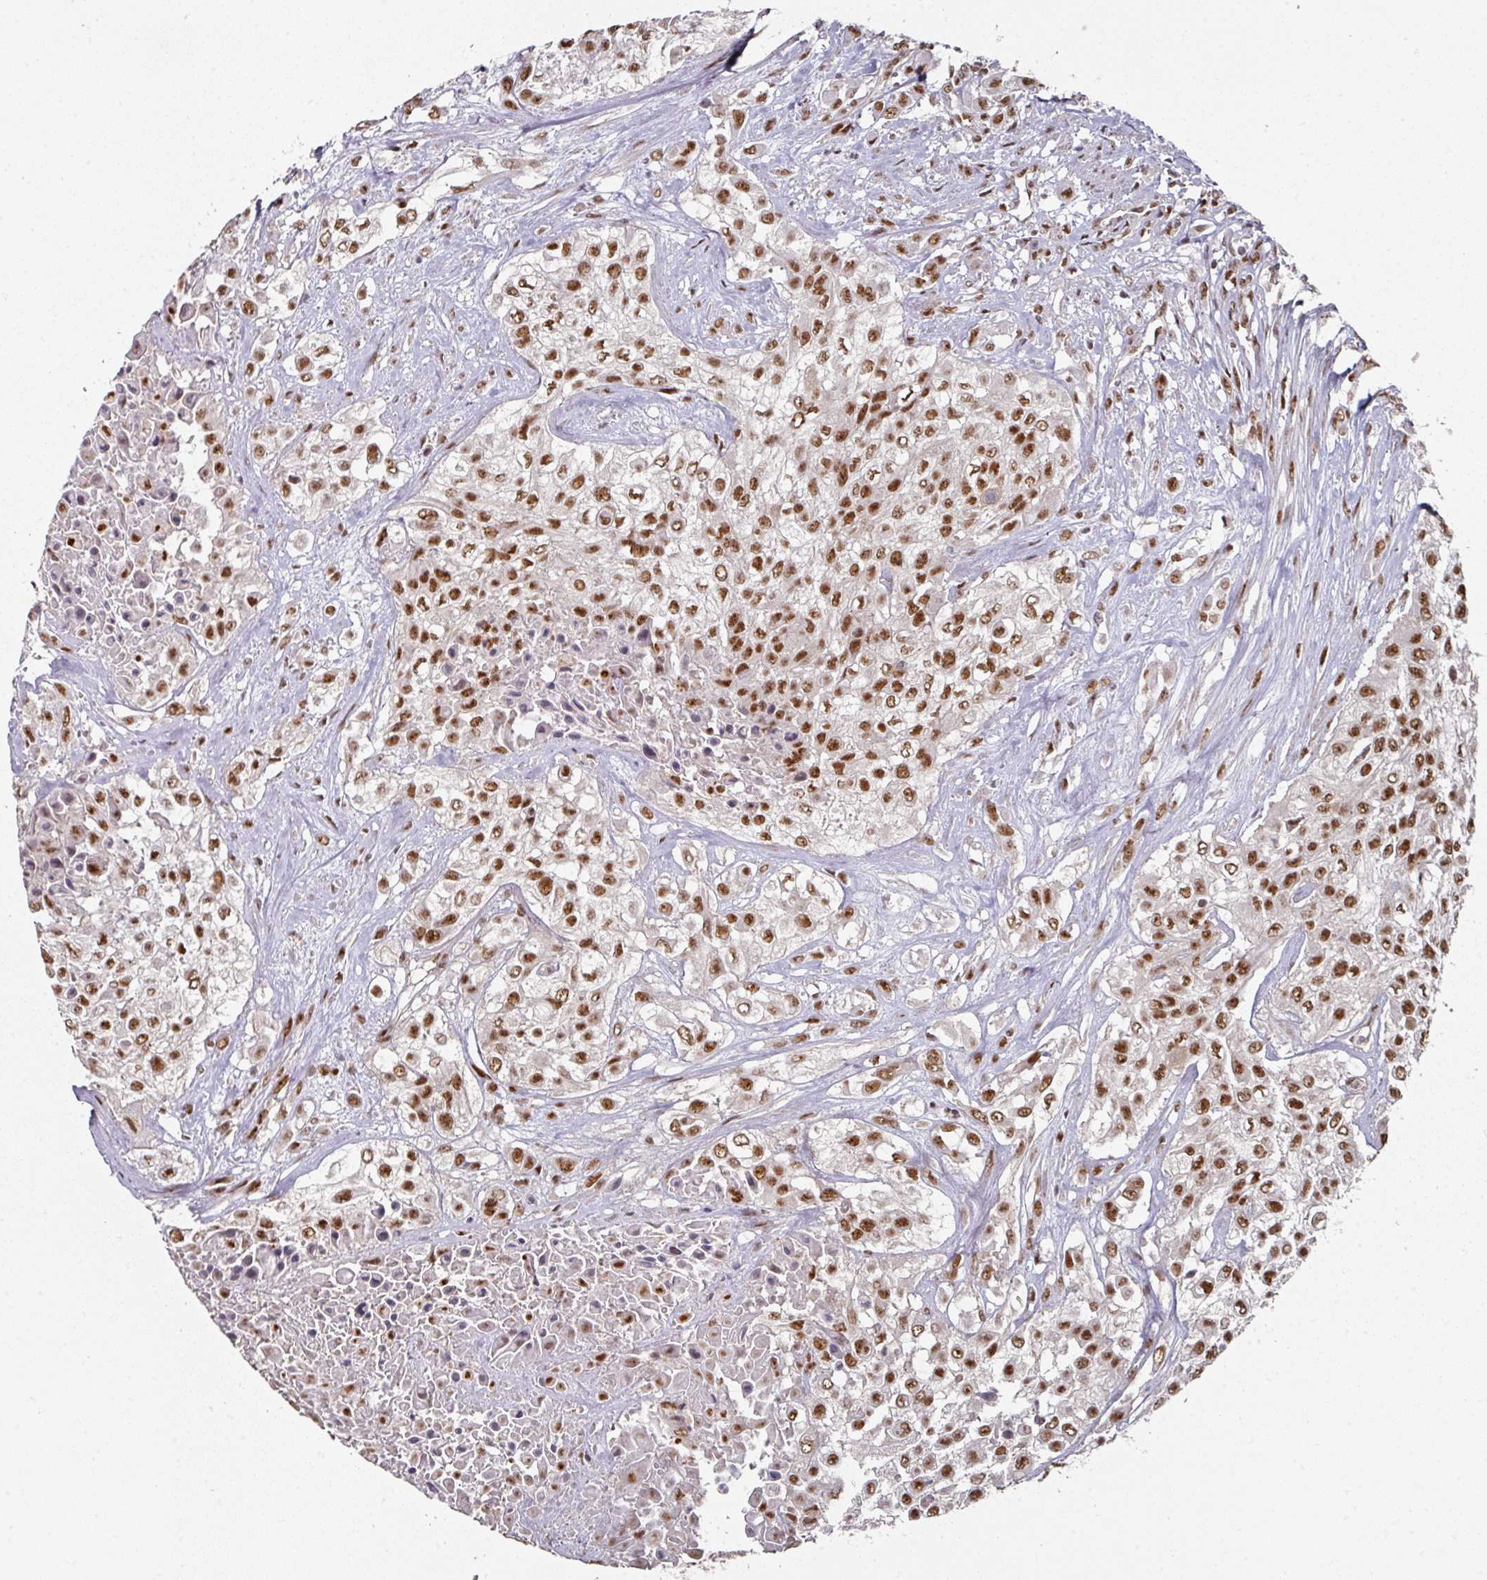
{"staining": {"intensity": "strong", "quantity": ">75%", "location": "nuclear"}, "tissue": "urothelial cancer", "cell_type": "Tumor cells", "image_type": "cancer", "snomed": [{"axis": "morphology", "description": "Urothelial carcinoma, High grade"}, {"axis": "topography", "description": "Urinary bladder"}], "caption": "Approximately >75% of tumor cells in human urothelial cancer exhibit strong nuclear protein positivity as visualized by brown immunohistochemical staining.", "gene": "MEPCE", "patient": {"sex": "male", "age": 57}}